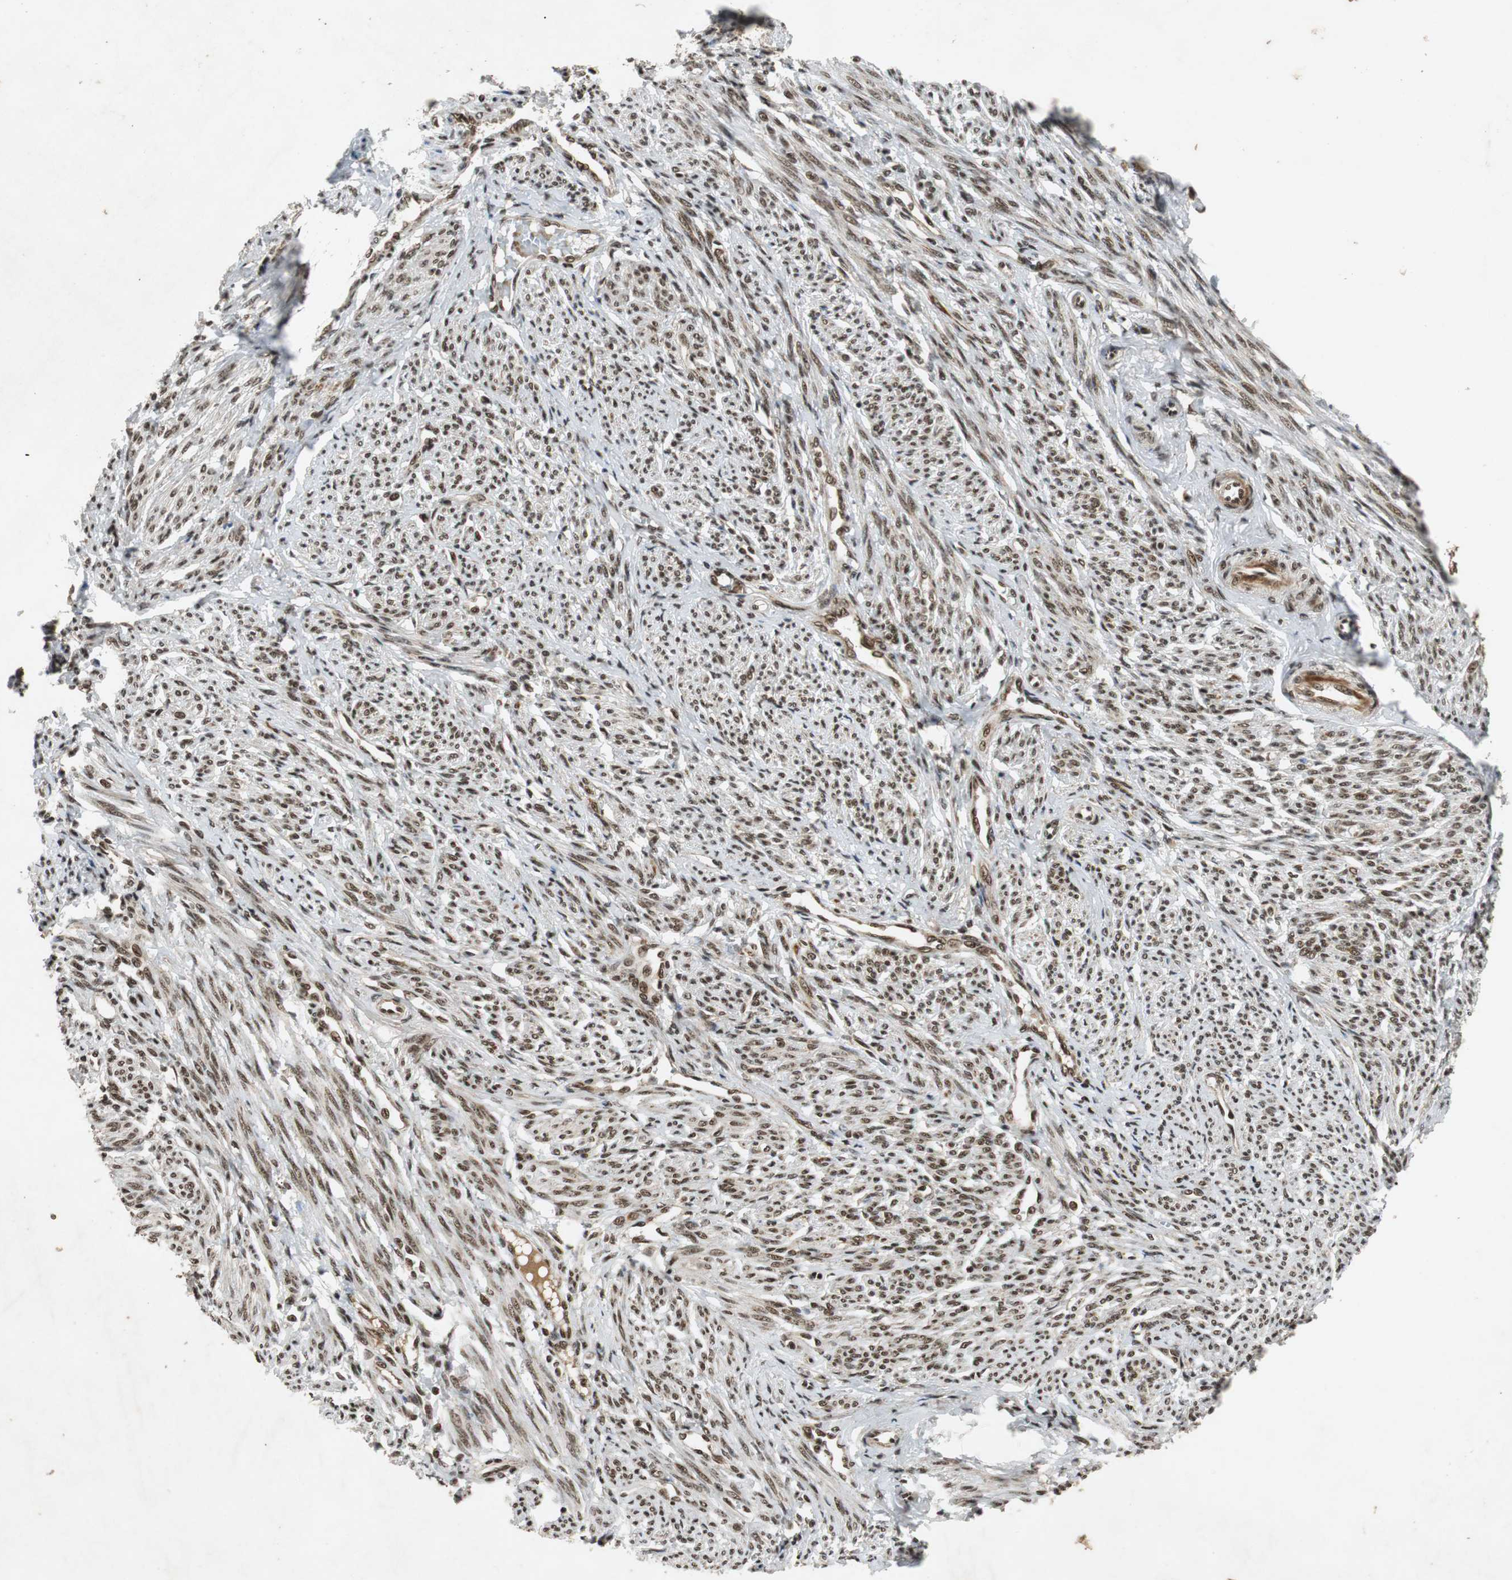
{"staining": {"intensity": "strong", "quantity": ">75%", "location": "nuclear"}, "tissue": "smooth muscle", "cell_type": "Smooth muscle cells", "image_type": "normal", "snomed": [{"axis": "morphology", "description": "Normal tissue, NOS"}, {"axis": "topography", "description": "Smooth muscle"}], "caption": "Strong nuclear staining for a protein is identified in about >75% of smooth muscle cells of benign smooth muscle using immunohistochemistry.", "gene": "TAF5", "patient": {"sex": "female", "age": 65}}